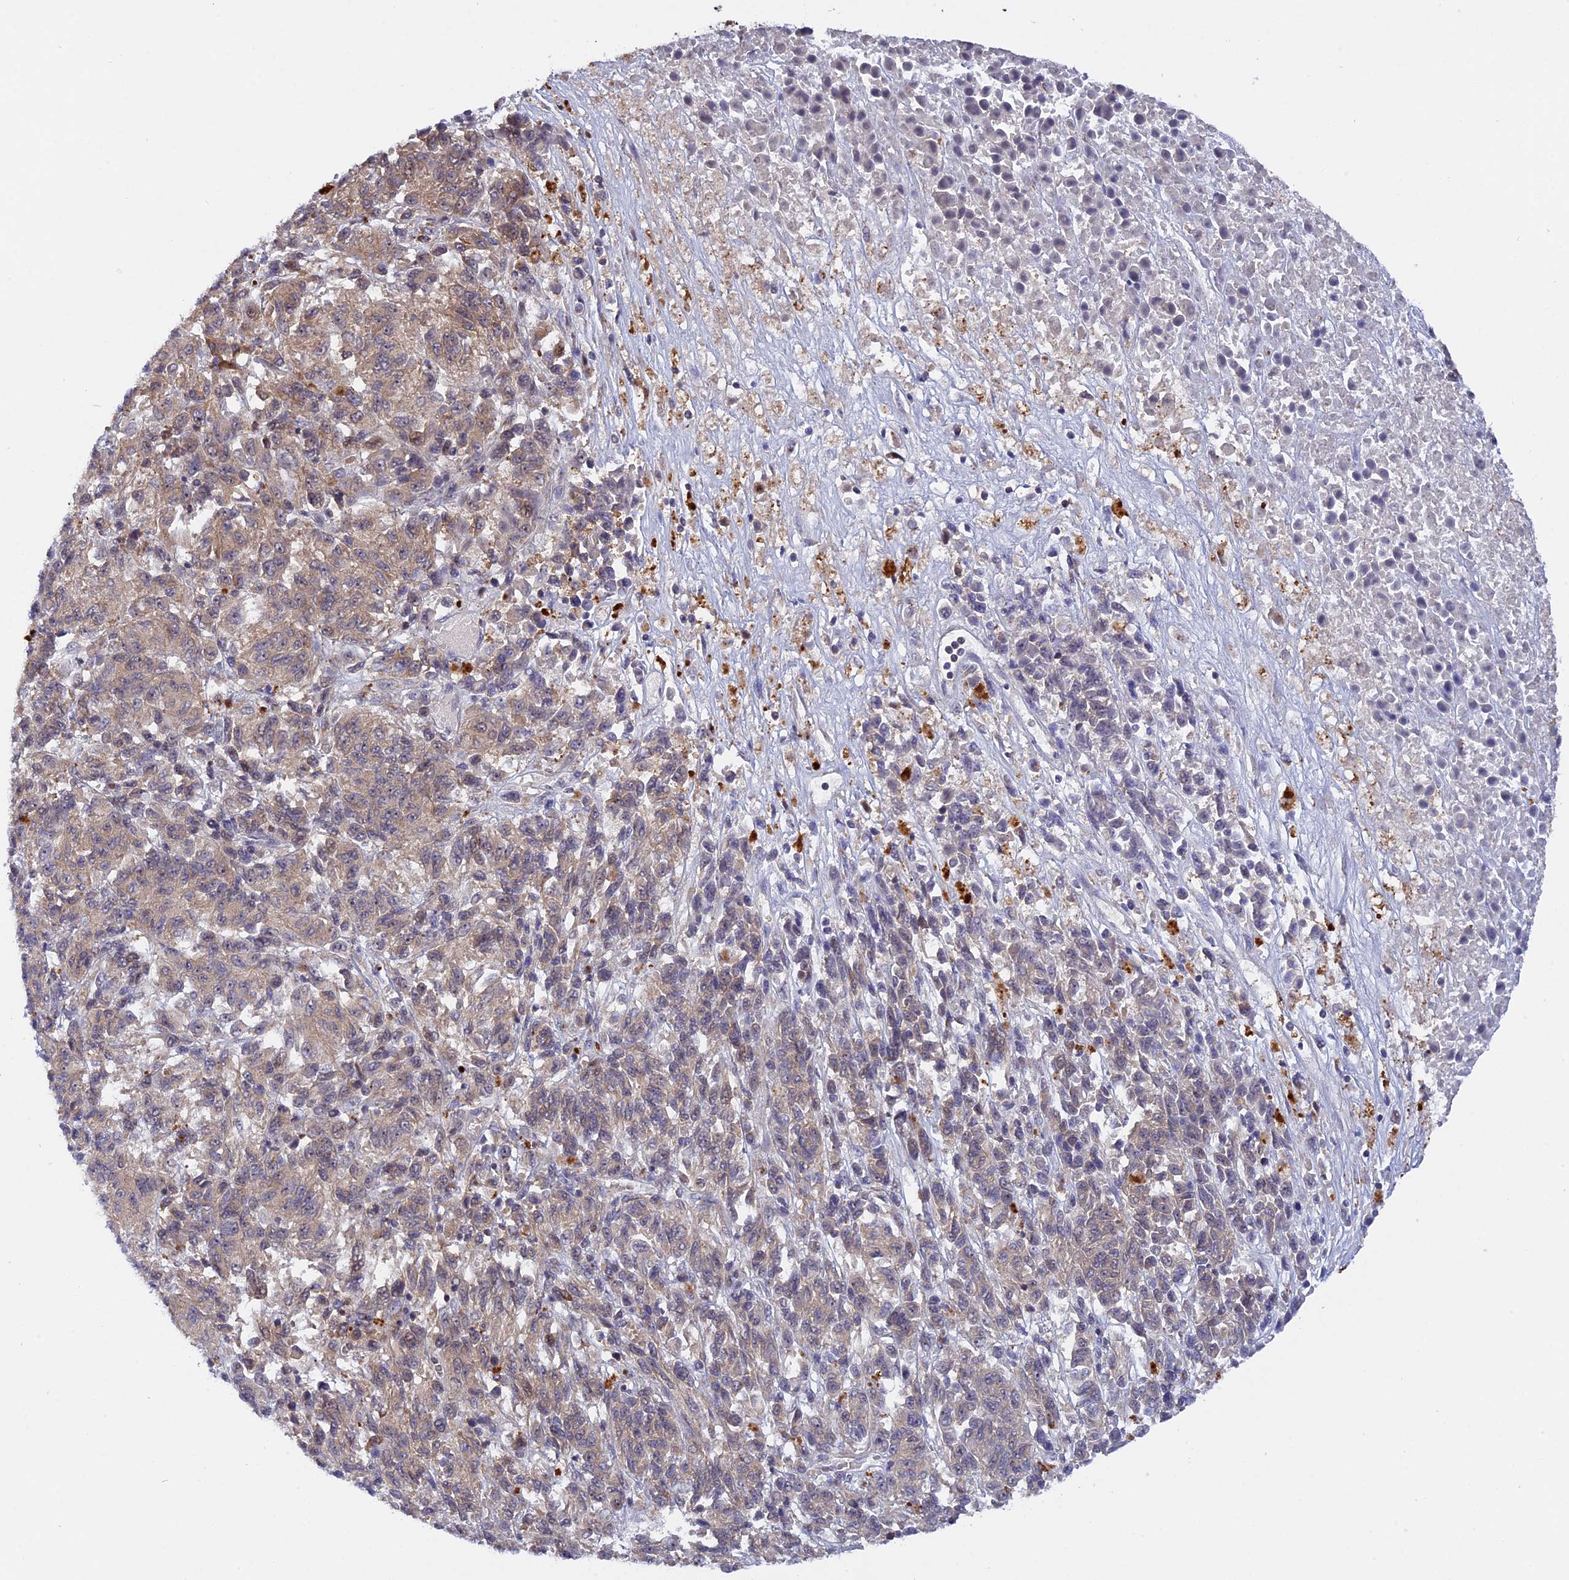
{"staining": {"intensity": "weak", "quantity": "25%-75%", "location": "cytoplasmic/membranous"}, "tissue": "melanoma", "cell_type": "Tumor cells", "image_type": "cancer", "snomed": [{"axis": "morphology", "description": "Malignant melanoma, Metastatic site"}, {"axis": "topography", "description": "Lung"}], "caption": "Brown immunohistochemical staining in human melanoma exhibits weak cytoplasmic/membranous positivity in about 25%-75% of tumor cells.", "gene": "ZNF428", "patient": {"sex": "male", "age": 64}}